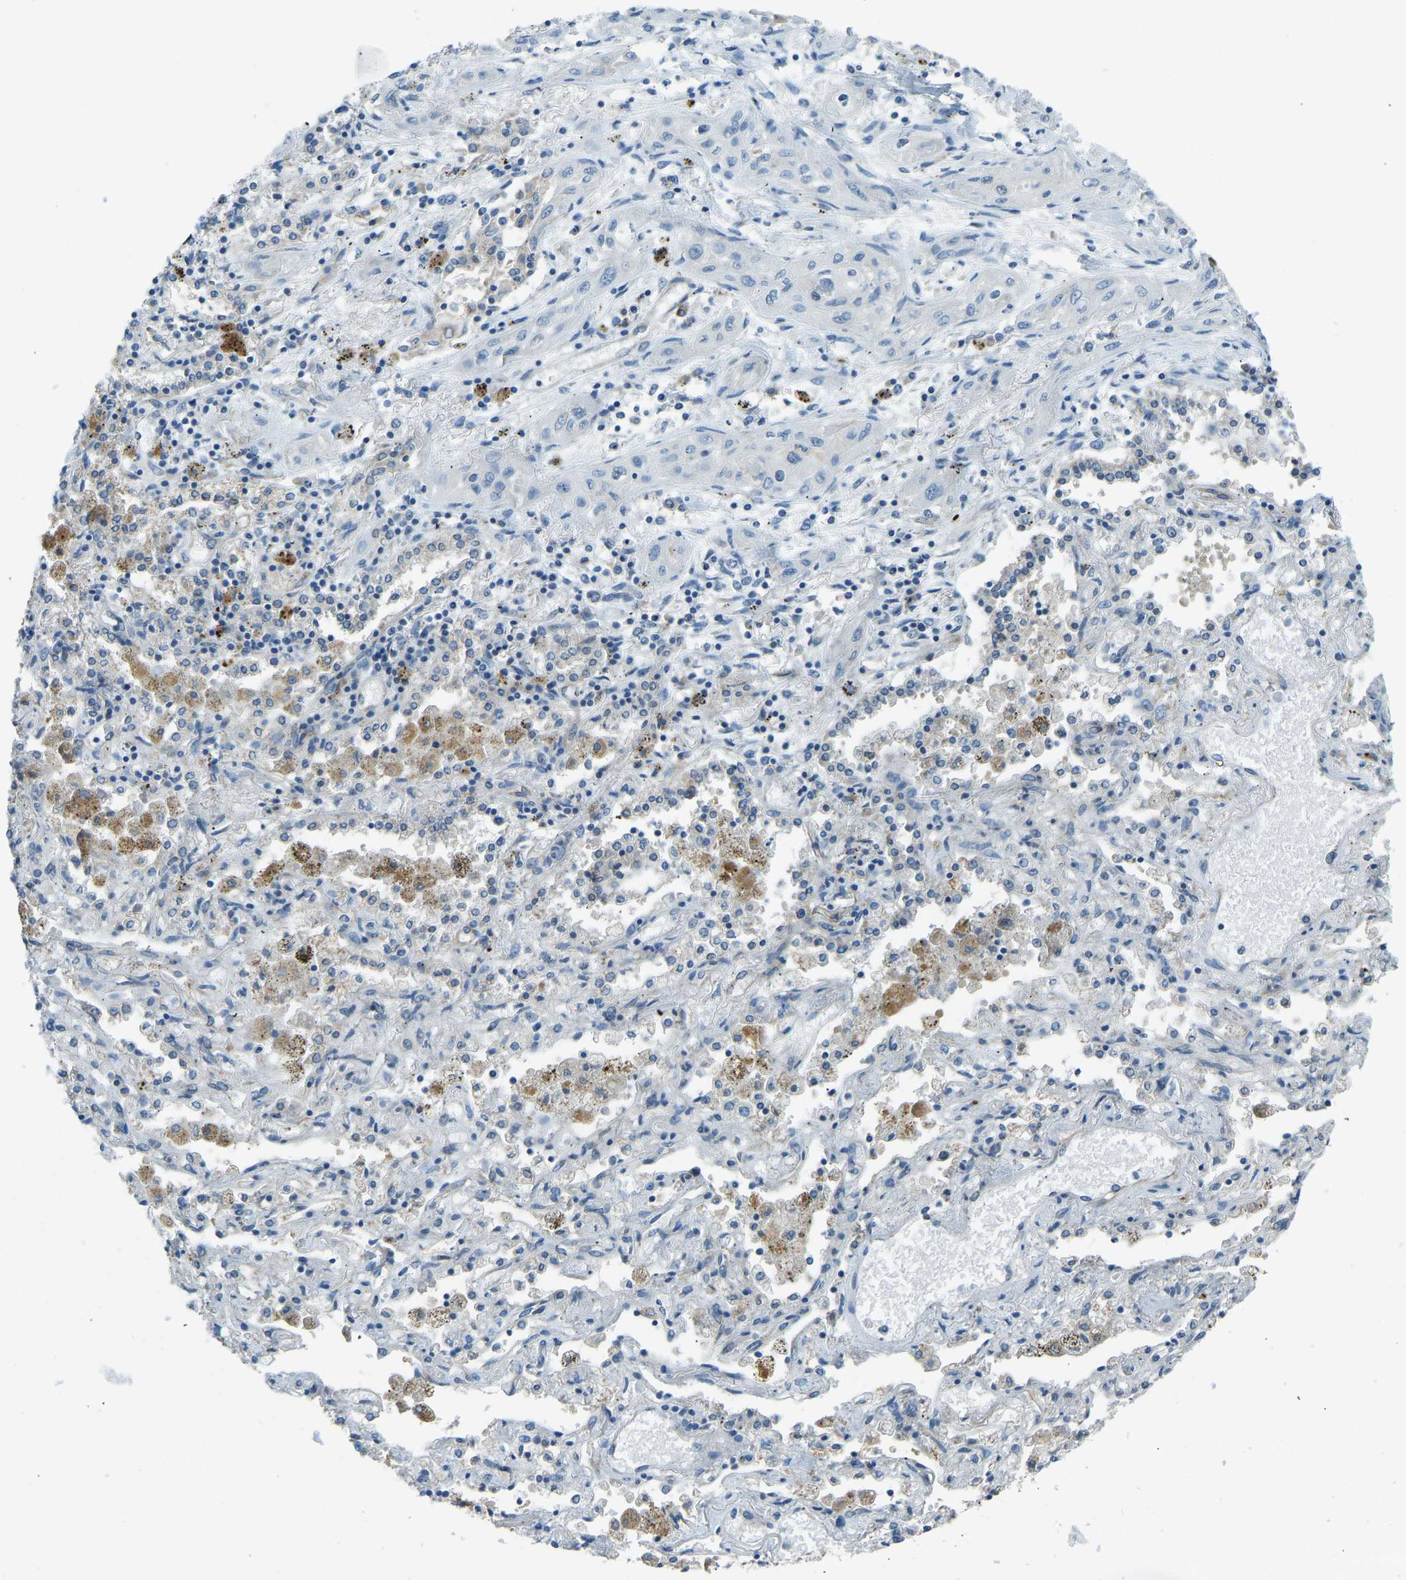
{"staining": {"intensity": "negative", "quantity": "none", "location": "none"}, "tissue": "lung cancer", "cell_type": "Tumor cells", "image_type": "cancer", "snomed": [{"axis": "morphology", "description": "Squamous cell carcinoma, NOS"}, {"axis": "topography", "description": "Lung"}], "caption": "IHC of human lung squamous cell carcinoma displays no expression in tumor cells. Nuclei are stained in blue.", "gene": "STAU2", "patient": {"sex": "female", "age": 47}}